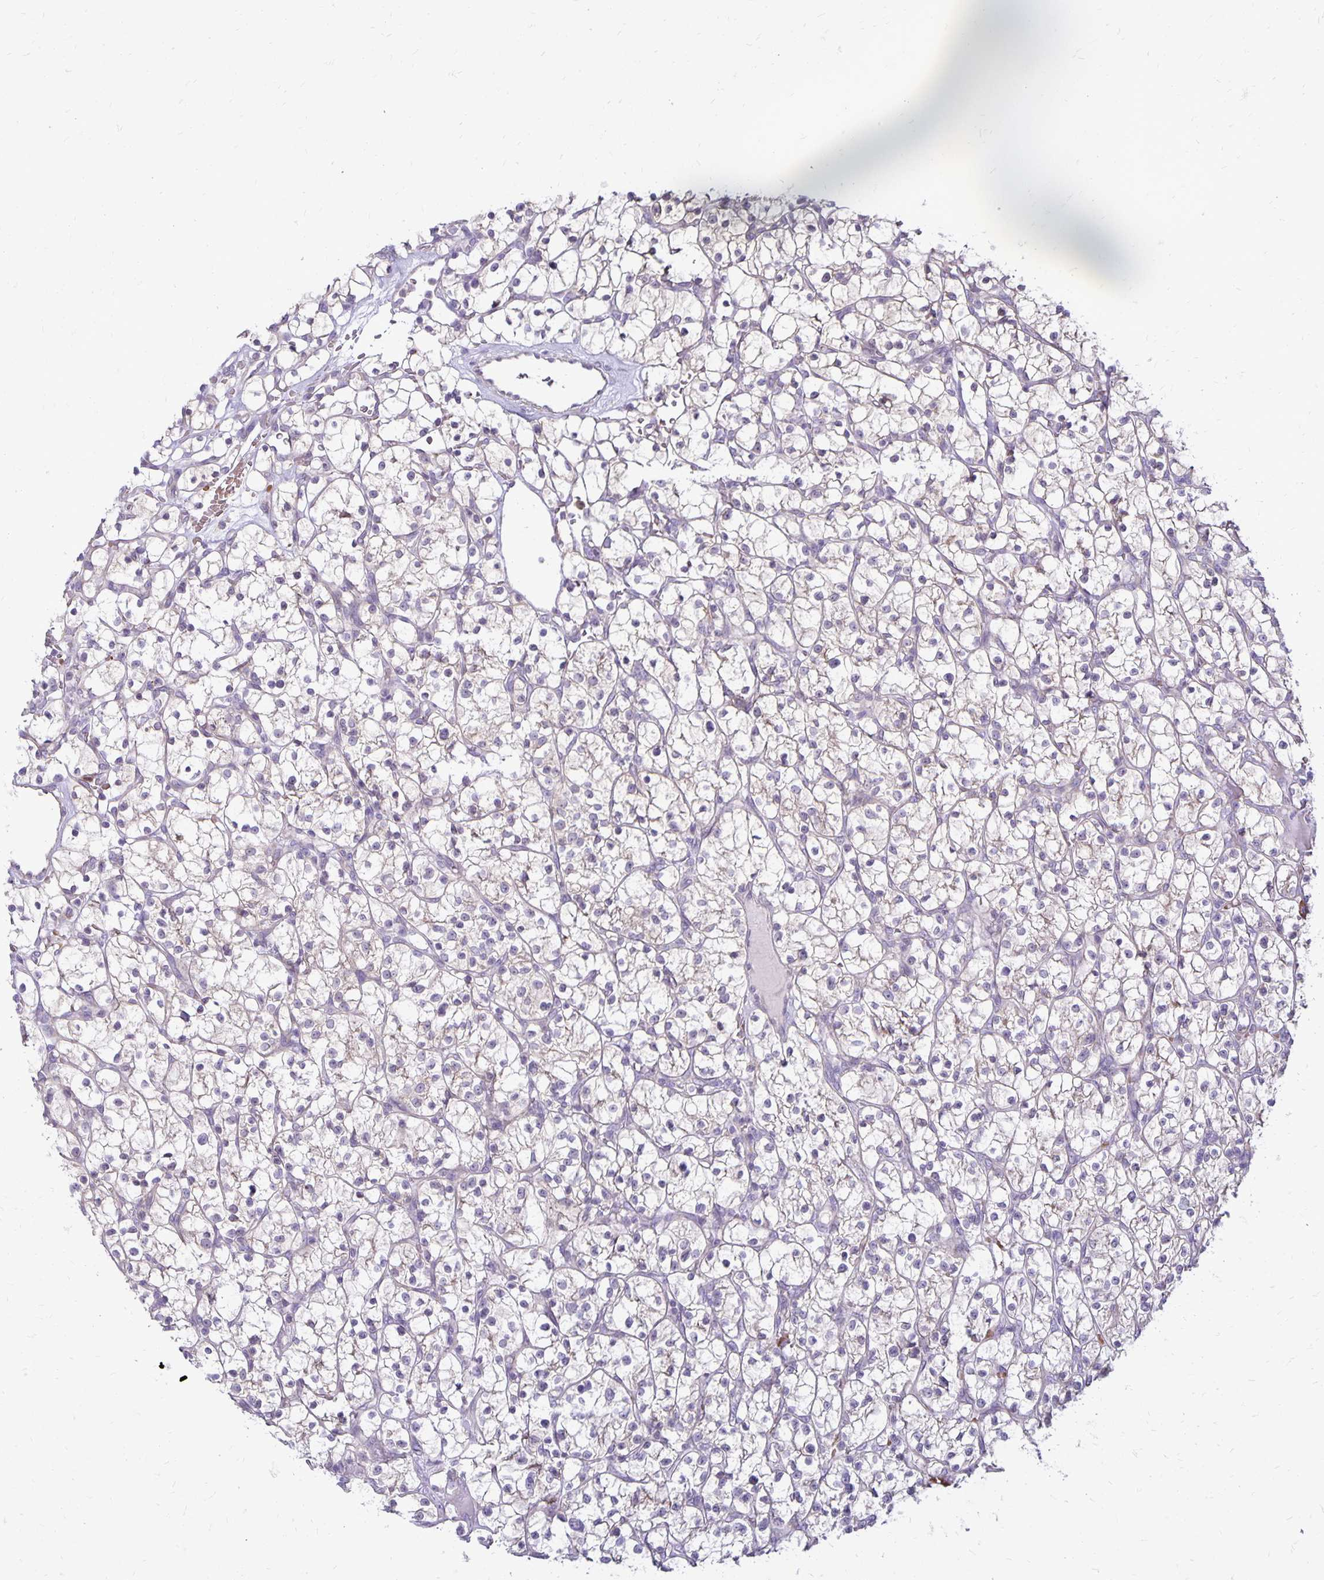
{"staining": {"intensity": "negative", "quantity": "none", "location": "none"}, "tissue": "renal cancer", "cell_type": "Tumor cells", "image_type": "cancer", "snomed": [{"axis": "morphology", "description": "Adenocarcinoma, NOS"}, {"axis": "topography", "description": "Kidney"}], "caption": "Renal cancer stained for a protein using immunohistochemistry demonstrates no expression tumor cells.", "gene": "FN3K", "patient": {"sex": "female", "age": 64}}